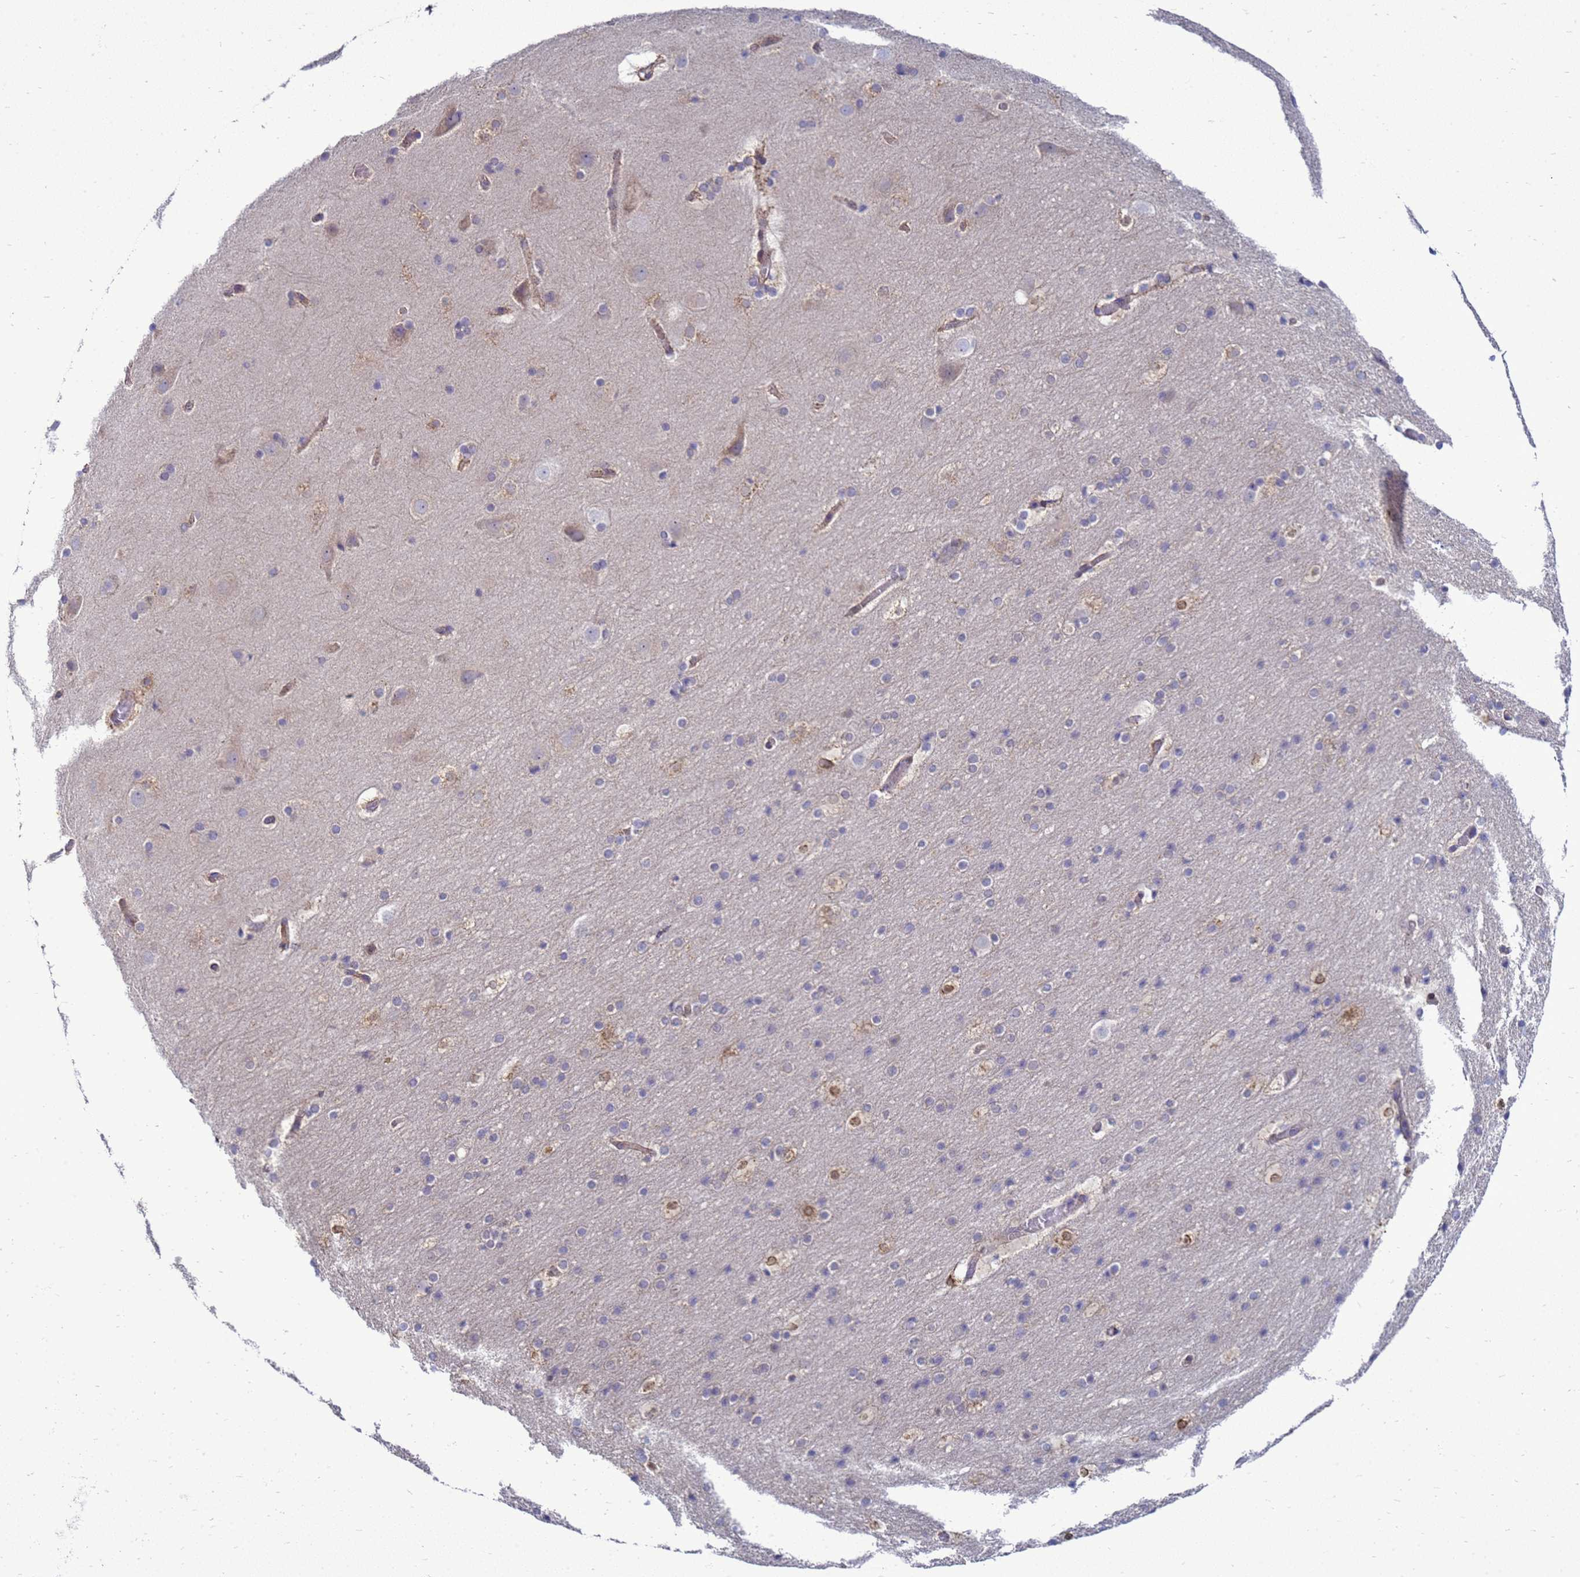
{"staining": {"intensity": "weak", "quantity": "25%-75%", "location": "cytoplasmic/membranous"}, "tissue": "cerebral cortex", "cell_type": "Endothelial cells", "image_type": "normal", "snomed": [{"axis": "morphology", "description": "Normal tissue, NOS"}, {"axis": "topography", "description": "Cerebral cortex"}], "caption": "IHC image of normal human cerebral cortex stained for a protein (brown), which demonstrates low levels of weak cytoplasmic/membranous positivity in approximately 25%-75% of endothelial cells.", "gene": "MON1B", "patient": {"sex": "male", "age": 57}}